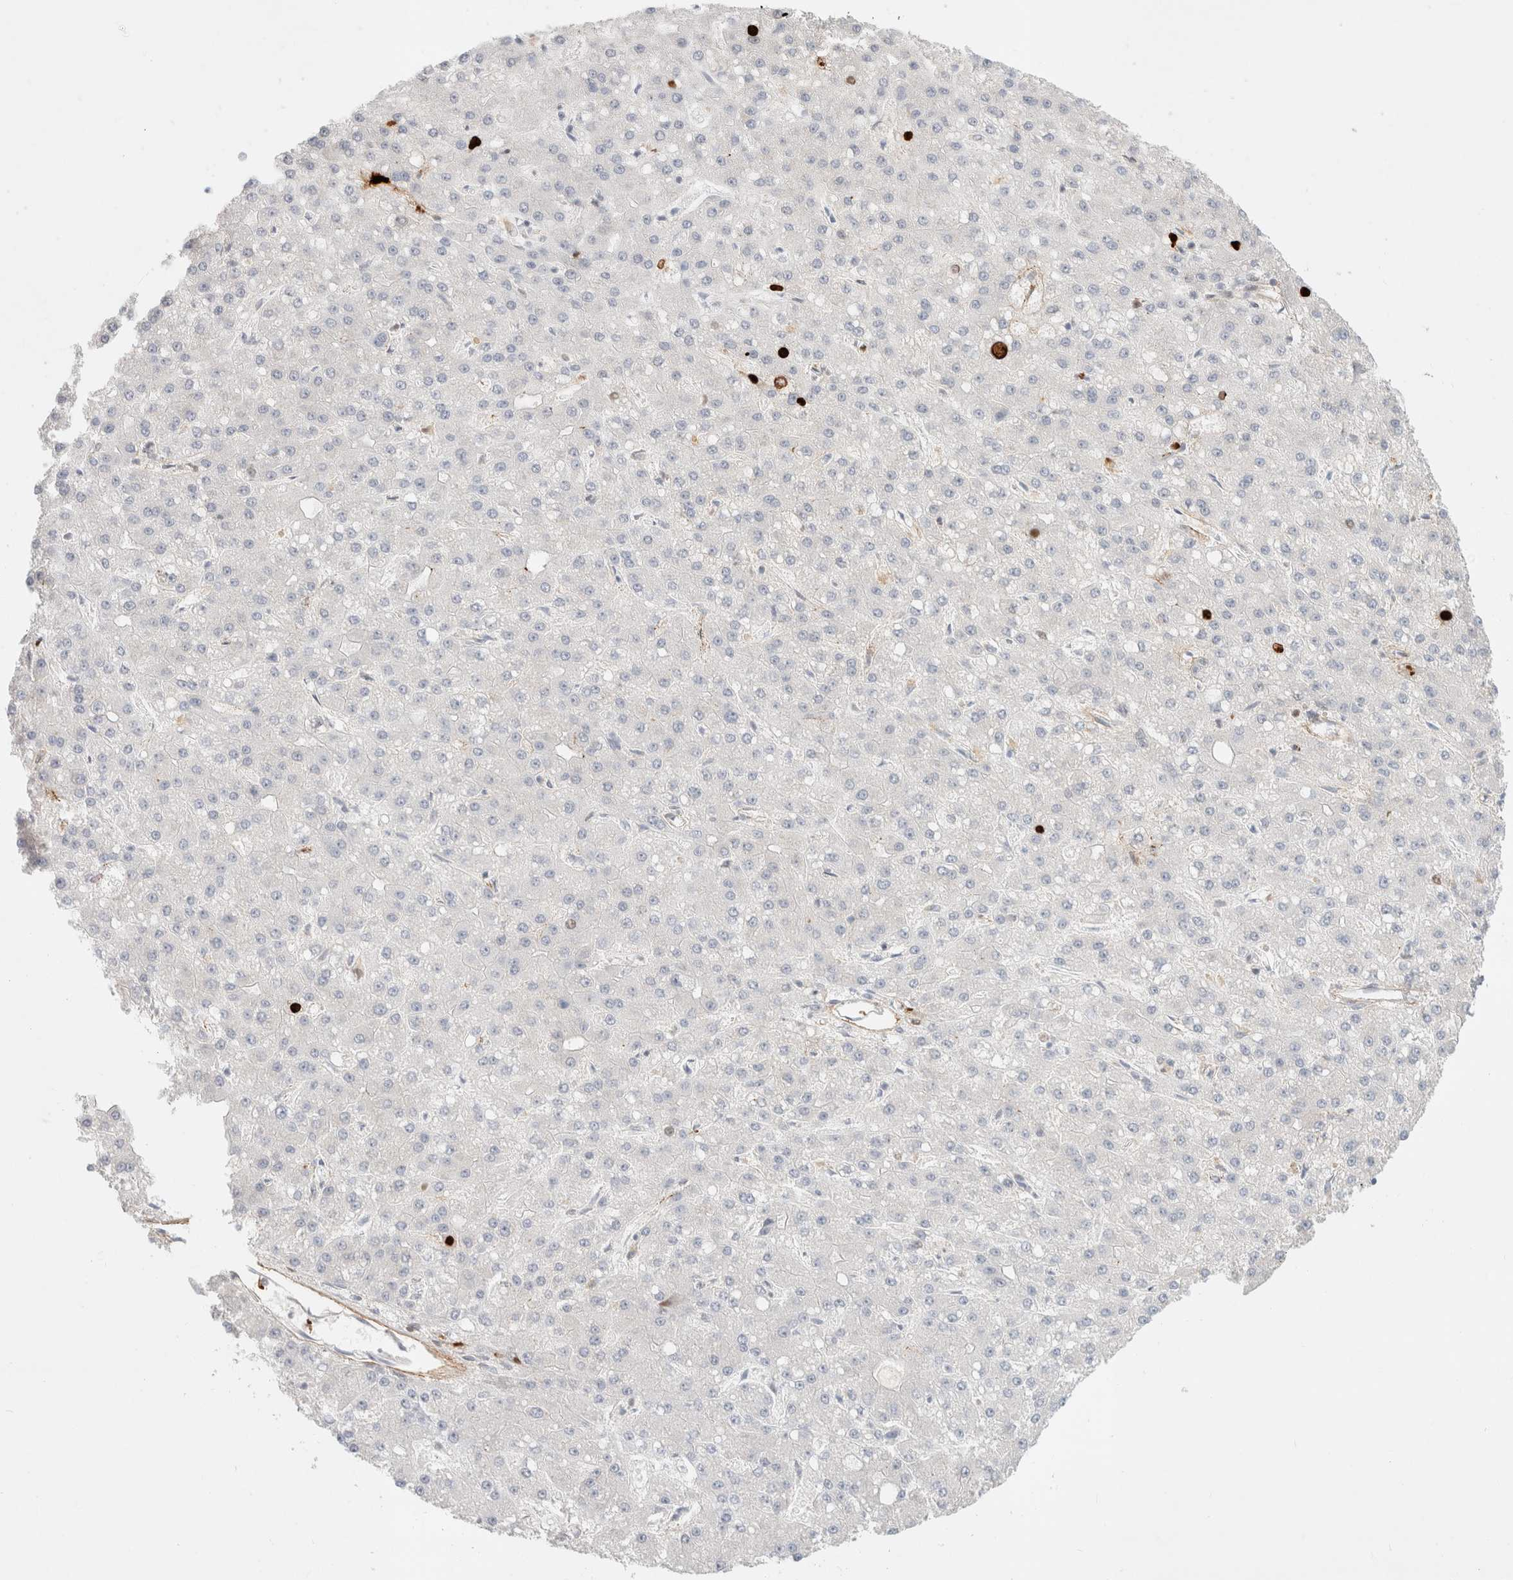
{"staining": {"intensity": "negative", "quantity": "none", "location": "none"}, "tissue": "liver cancer", "cell_type": "Tumor cells", "image_type": "cancer", "snomed": [{"axis": "morphology", "description": "Carcinoma, Hepatocellular, NOS"}, {"axis": "topography", "description": "Liver"}], "caption": "IHC of liver cancer (hepatocellular carcinoma) exhibits no expression in tumor cells. (Stains: DAB (3,3'-diaminobenzidine) immunohistochemistry with hematoxylin counter stain, Microscopy: brightfield microscopy at high magnification).", "gene": "MARK3", "patient": {"sex": "male", "age": 67}}